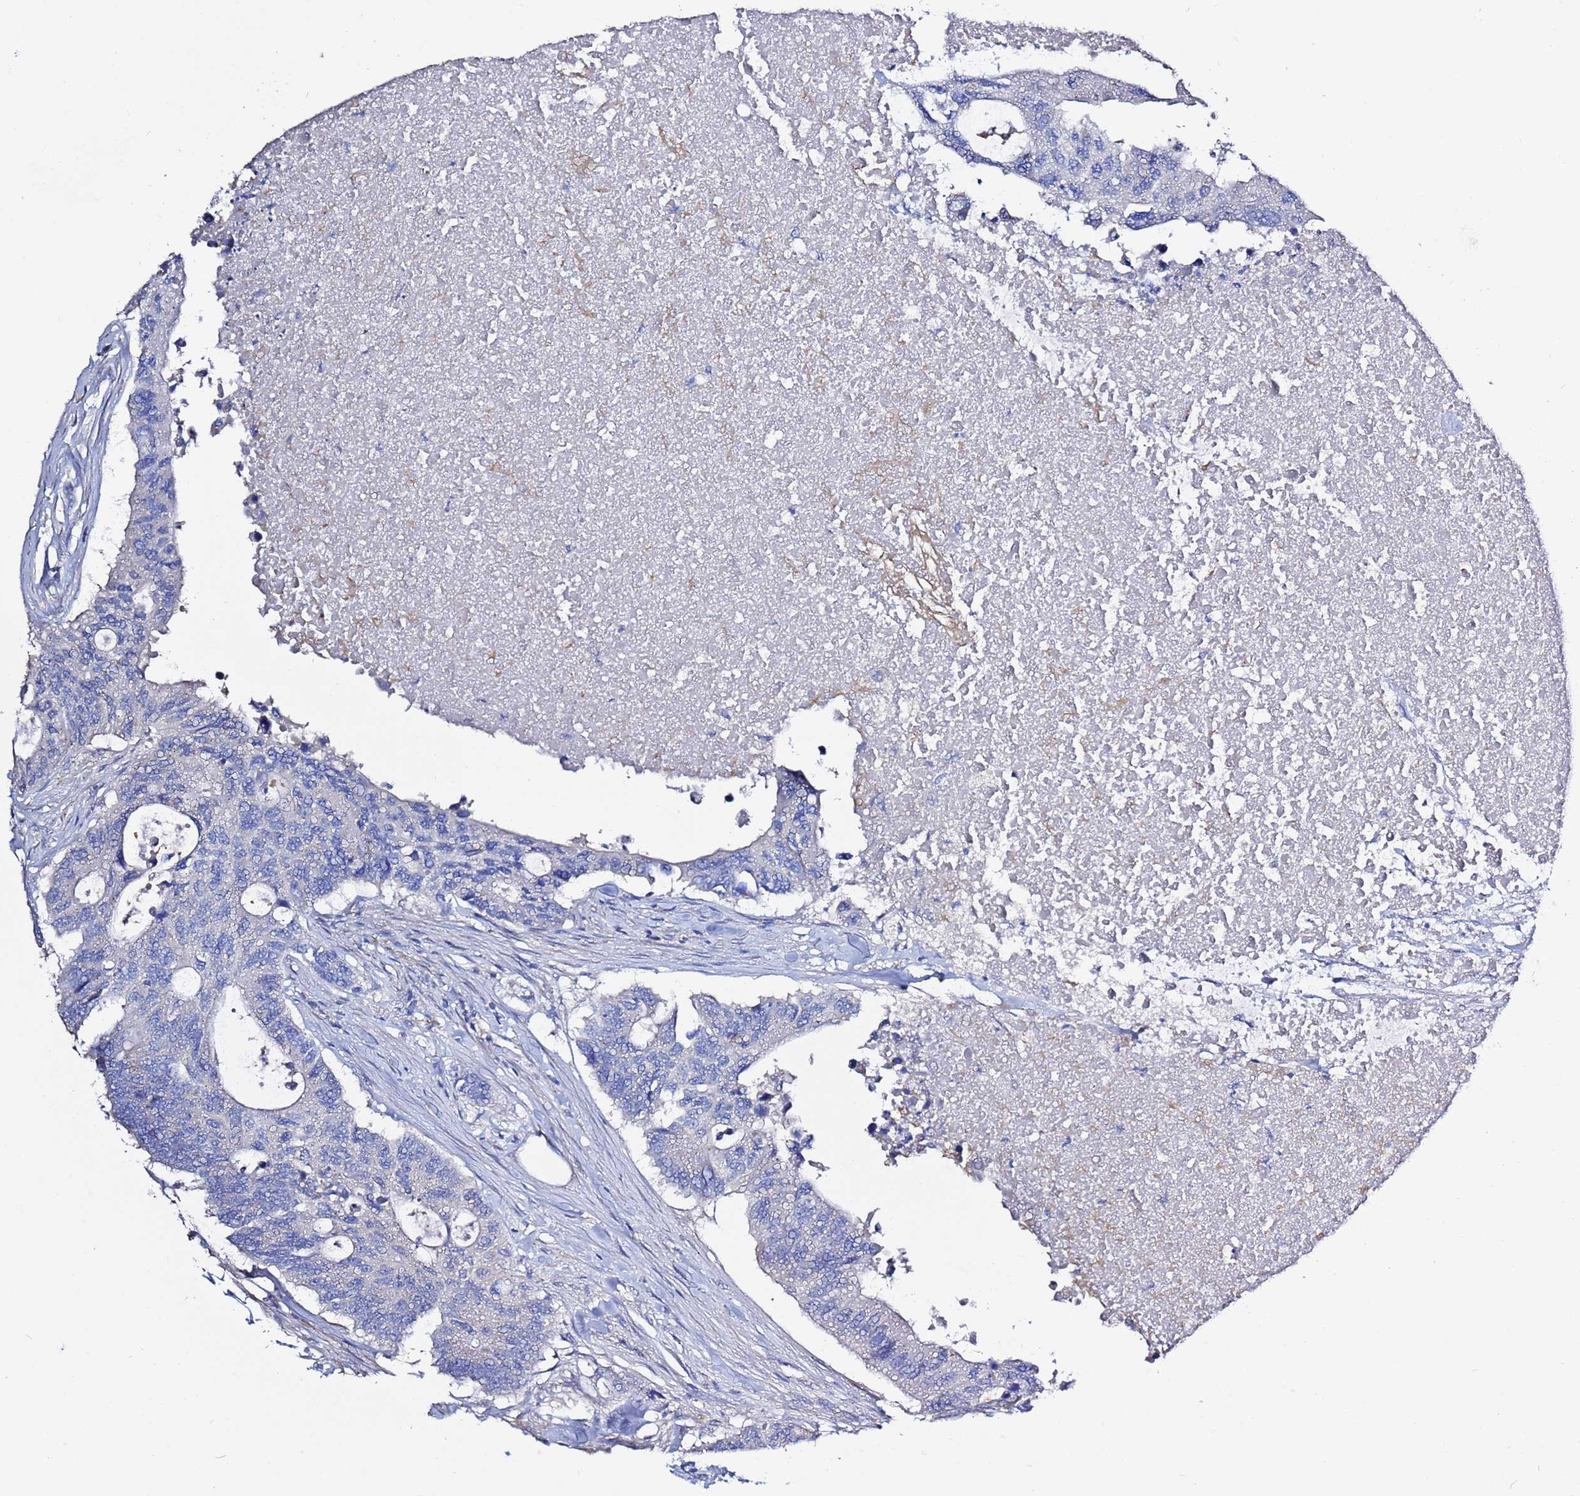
{"staining": {"intensity": "negative", "quantity": "none", "location": "none"}, "tissue": "colorectal cancer", "cell_type": "Tumor cells", "image_type": "cancer", "snomed": [{"axis": "morphology", "description": "Adenocarcinoma, NOS"}, {"axis": "topography", "description": "Colon"}], "caption": "Photomicrograph shows no protein expression in tumor cells of adenocarcinoma (colorectal) tissue.", "gene": "USP18", "patient": {"sex": "male", "age": 71}}